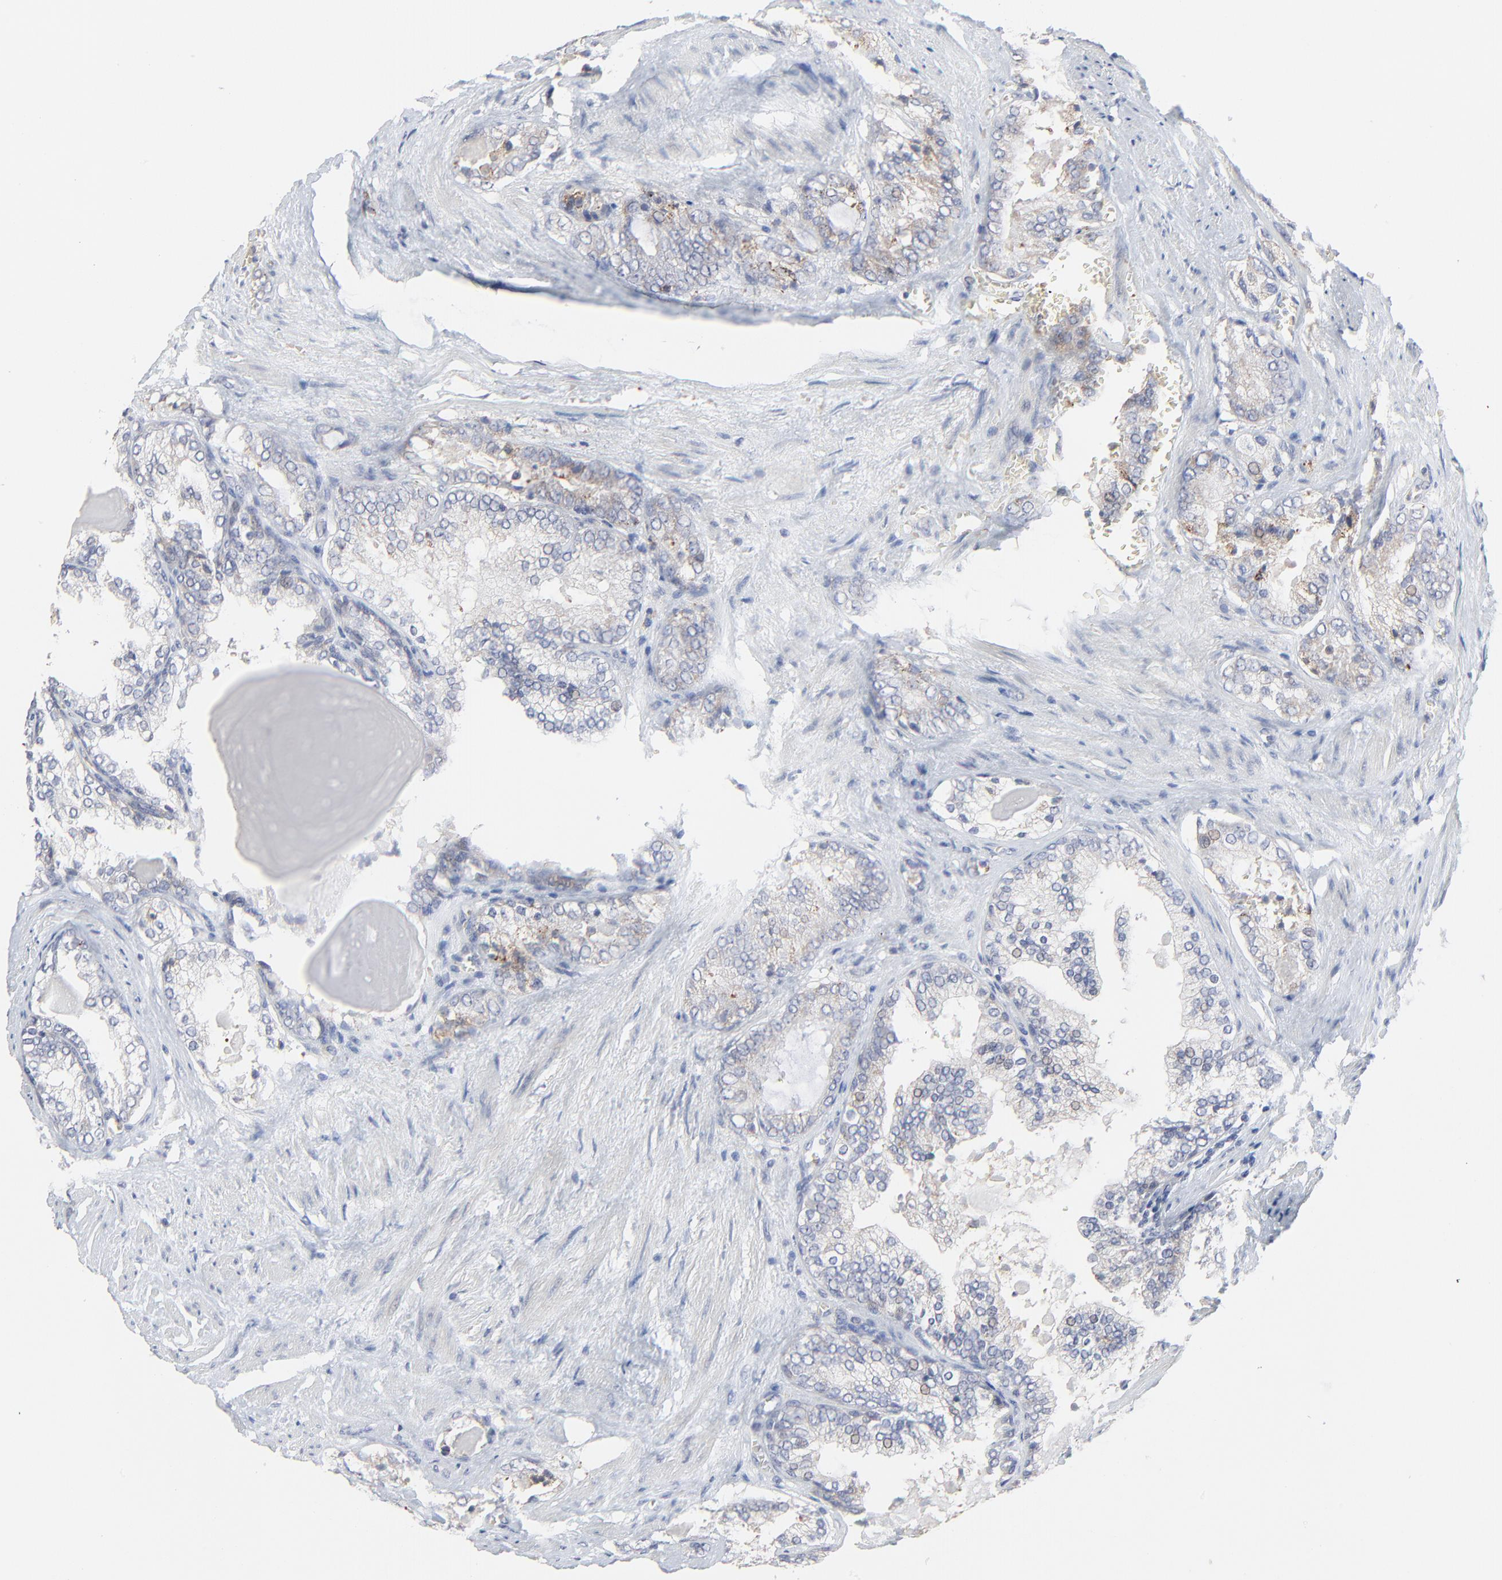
{"staining": {"intensity": "weak", "quantity": ">75%", "location": "cytoplasmic/membranous"}, "tissue": "prostate cancer", "cell_type": "Tumor cells", "image_type": "cancer", "snomed": [{"axis": "morphology", "description": "Adenocarcinoma, Medium grade"}, {"axis": "topography", "description": "Prostate"}], "caption": "Prostate medium-grade adenocarcinoma stained for a protein exhibits weak cytoplasmic/membranous positivity in tumor cells.", "gene": "FANCB", "patient": {"sex": "male", "age": 60}}